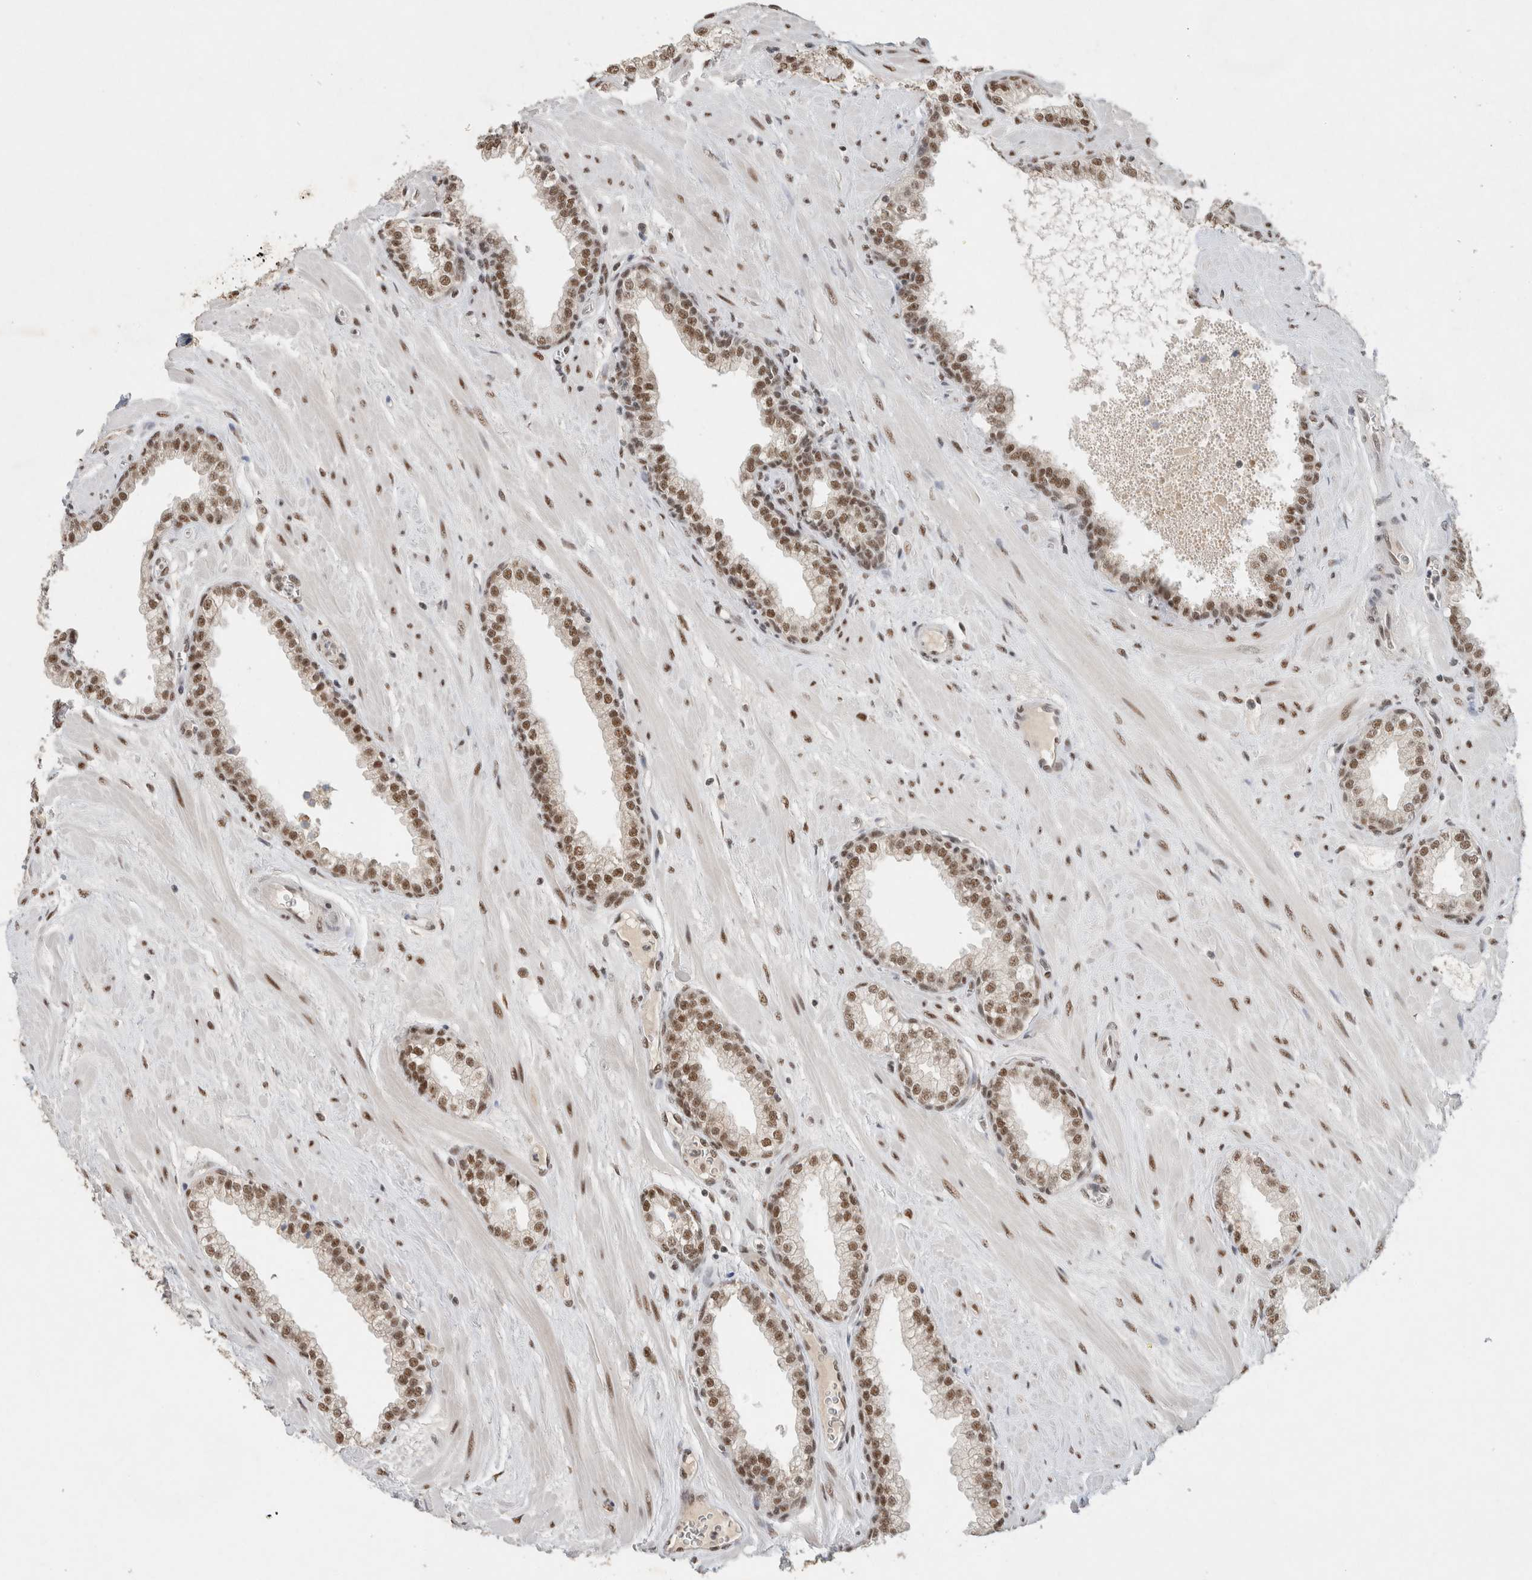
{"staining": {"intensity": "strong", "quantity": ">75%", "location": "nuclear"}, "tissue": "prostate", "cell_type": "Glandular cells", "image_type": "normal", "snomed": [{"axis": "morphology", "description": "Normal tissue, NOS"}, {"axis": "morphology", "description": "Urothelial carcinoma, Low grade"}, {"axis": "topography", "description": "Urinary bladder"}, {"axis": "topography", "description": "Prostate"}], "caption": "Human prostate stained for a protein (brown) exhibits strong nuclear positive staining in about >75% of glandular cells.", "gene": "DDX42", "patient": {"sex": "male", "age": 60}}